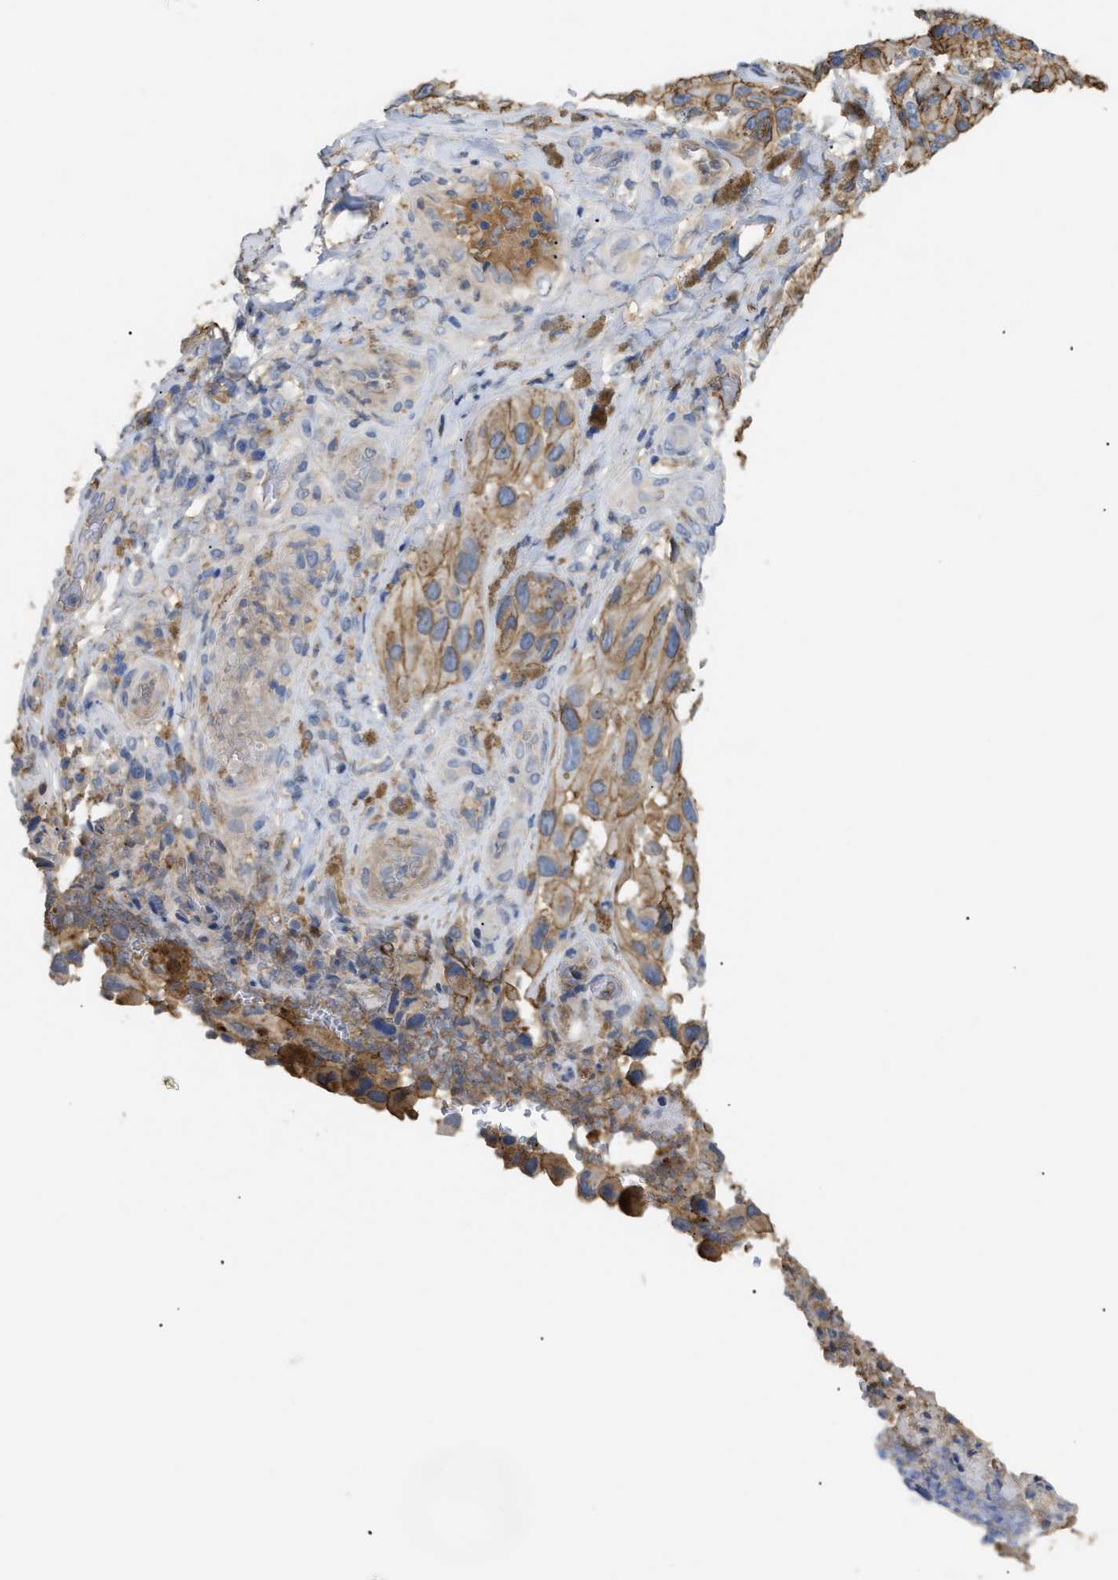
{"staining": {"intensity": "moderate", "quantity": ">75%", "location": "cytoplasmic/membranous"}, "tissue": "melanoma", "cell_type": "Tumor cells", "image_type": "cancer", "snomed": [{"axis": "morphology", "description": "Malignant melanoma, NOS"}, {"axis": "topography", "description": "Skin"}], "caption": "A medium amount of moderate cytoplasmic/membranous staining is appreciated in approximately >75% of tumor cells in malignant melanoma tissue. Immunohistochemistry stains the protein in brown and the nuclei are stained blue.", "gene": "ANXA4", "patient": {"sex": "female", "age": 73}}